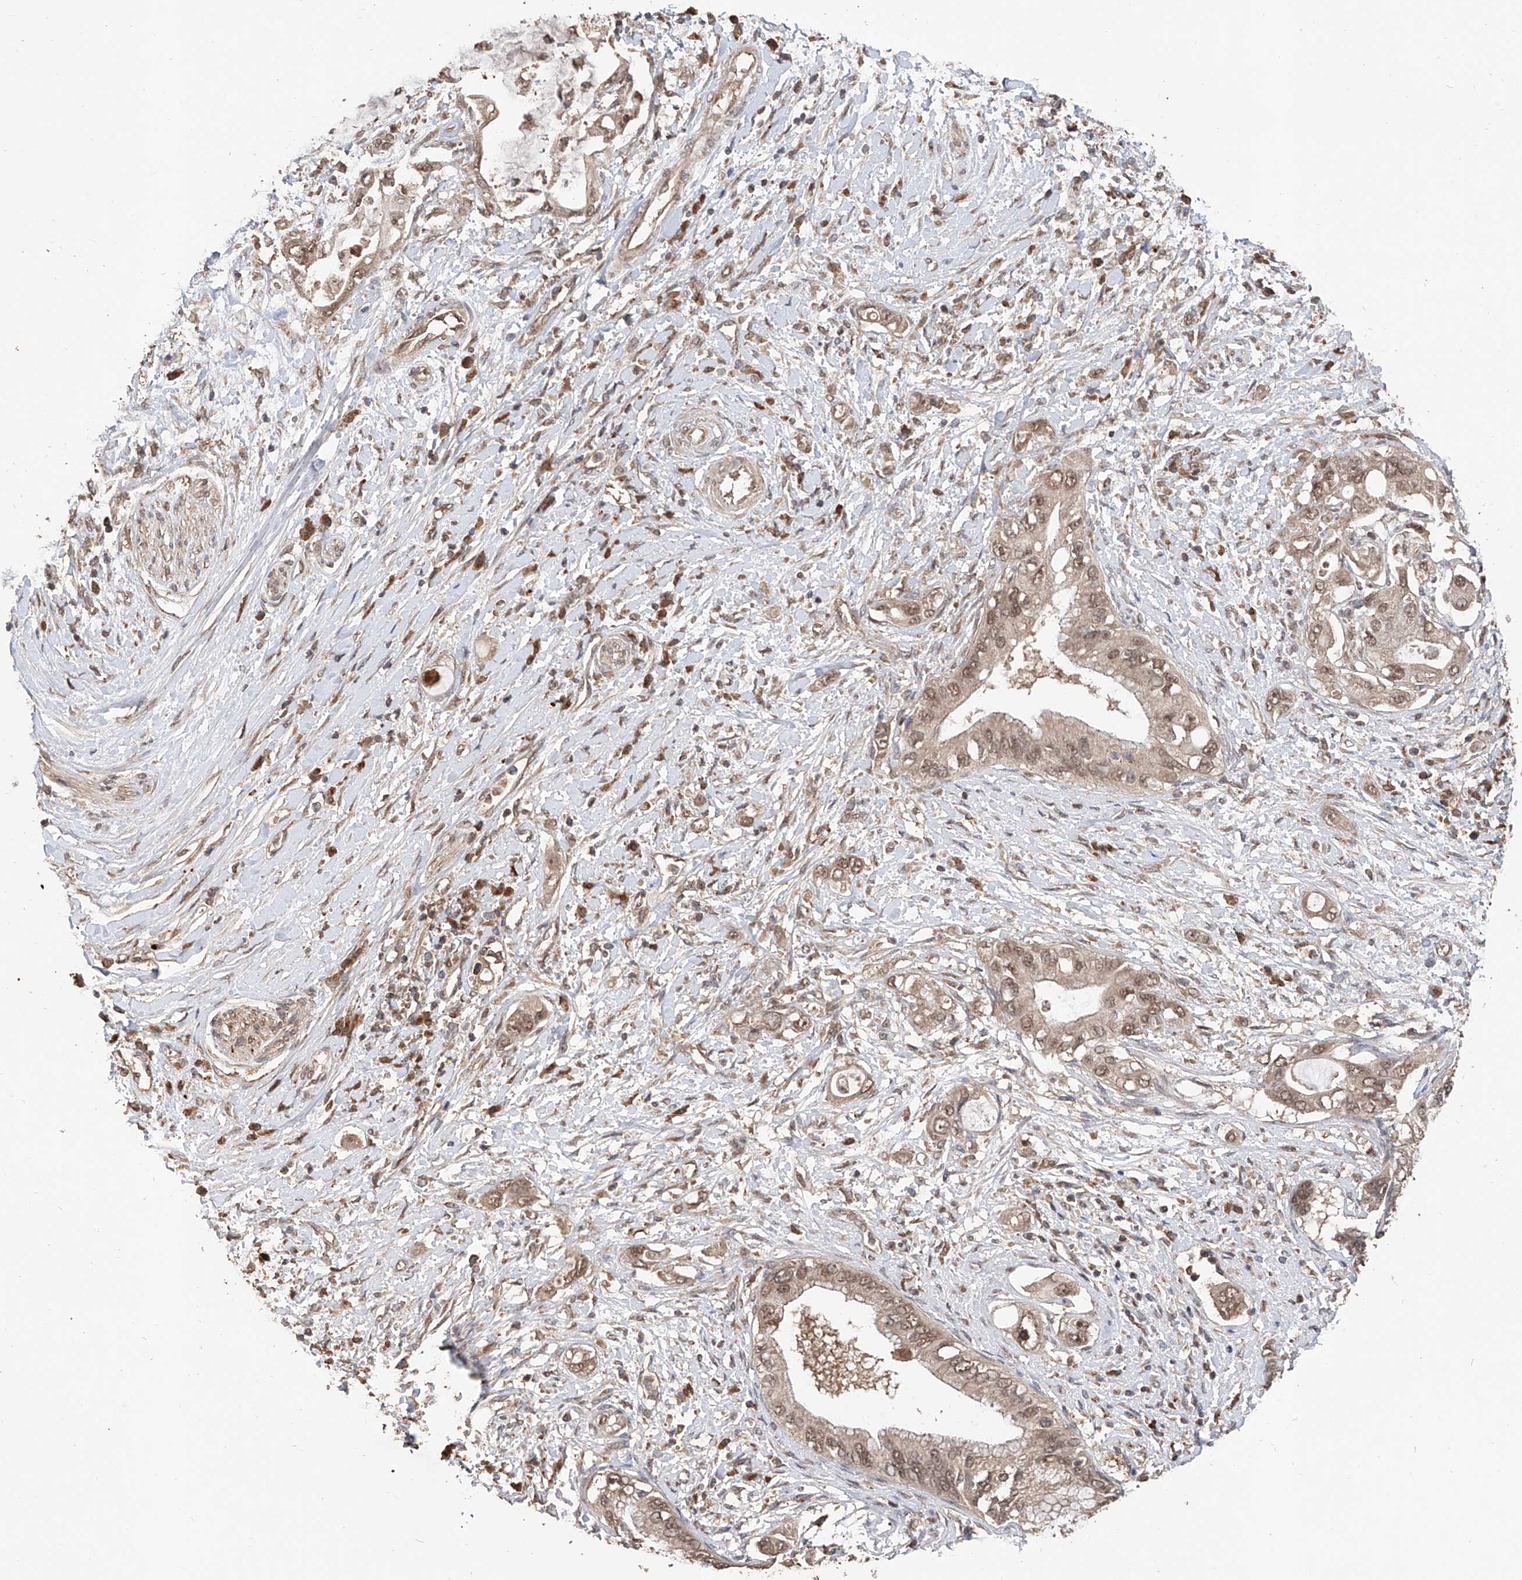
{"staining": {"intensity": "moderate", "quantity": ">75%", "location": "cytoplasmic/membranous,nuclear"}, "tissue": "pancreatic cancer", "cell_type": "Tumor cells", "image_type": "cancer", "snomed": [{"axis": "morphology", "description": "Inflammation, NOS"}, {"axis": "morphology", "description": "Adenocarcinoma, NOS"}, {"axis": "topography", "description": "Pancreas"}], "caption": "A high-resolution photomicrograph shows immunohistochemistry staining of pancreatic adenocarcinoma, which reveals moderate cytoplasmic/membranous and nuclear expression in approximately >75% of tumor cells.", "gene": "FAM135A", "patient": {"sex": "female", "age": 56}}